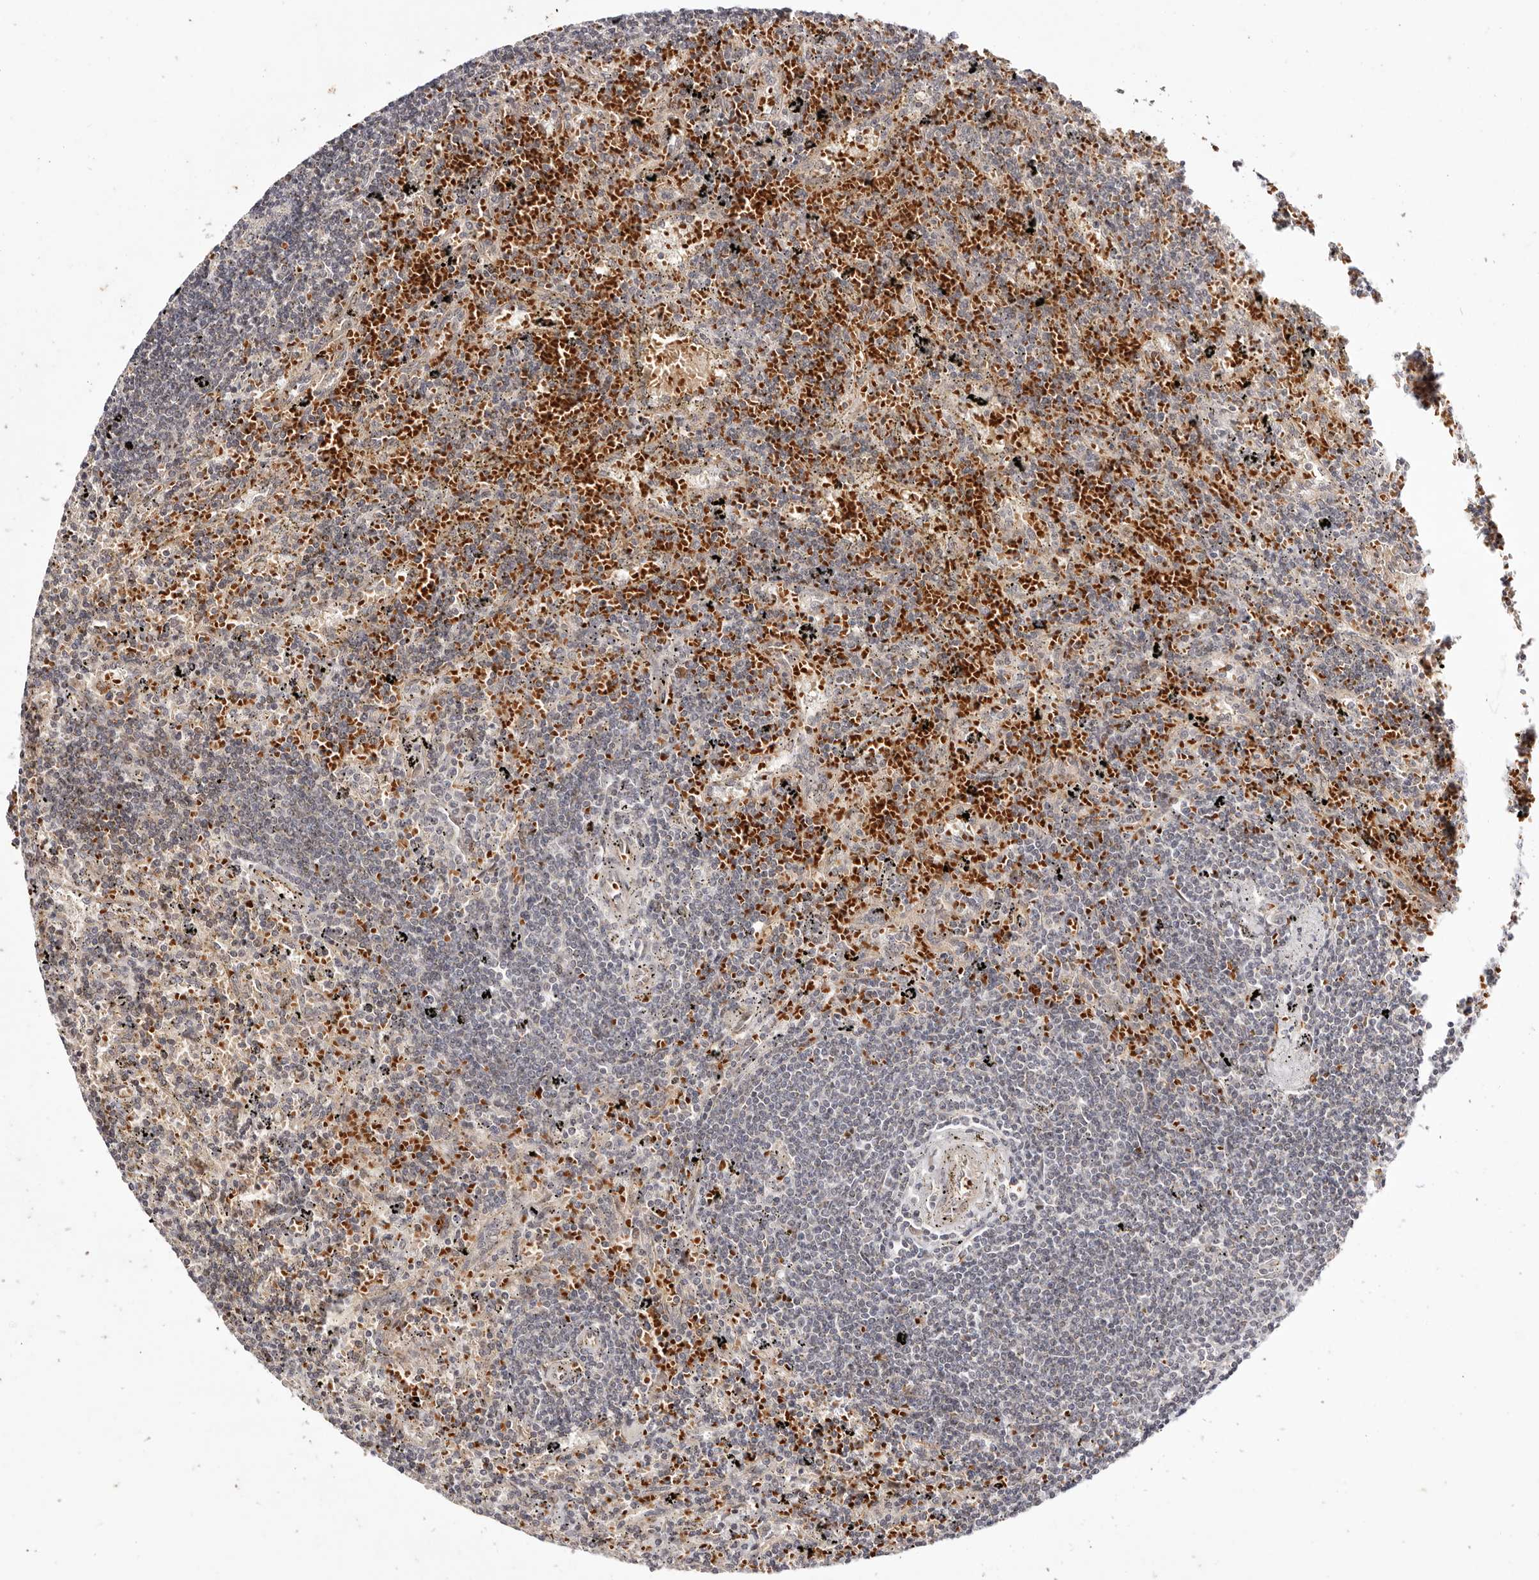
{"staining": {"intensity": "negative", "quantity": "none", "location": "none"}, "tissue": "lymphoma", "cell_type": "Tumor cells", "image_type": "cancer", "snomed": [{"axis": "morphology", "description": "Malignant lymphoma, non-Hodgkin's type, Low grade"}, {"axis": "topography", "description": "Spleen"}], "caption": "The image exhibits no significant staining in tumor cells of lymphoma.", "gene": "WRN", "patient": {"sex": "male", "age": 76}}